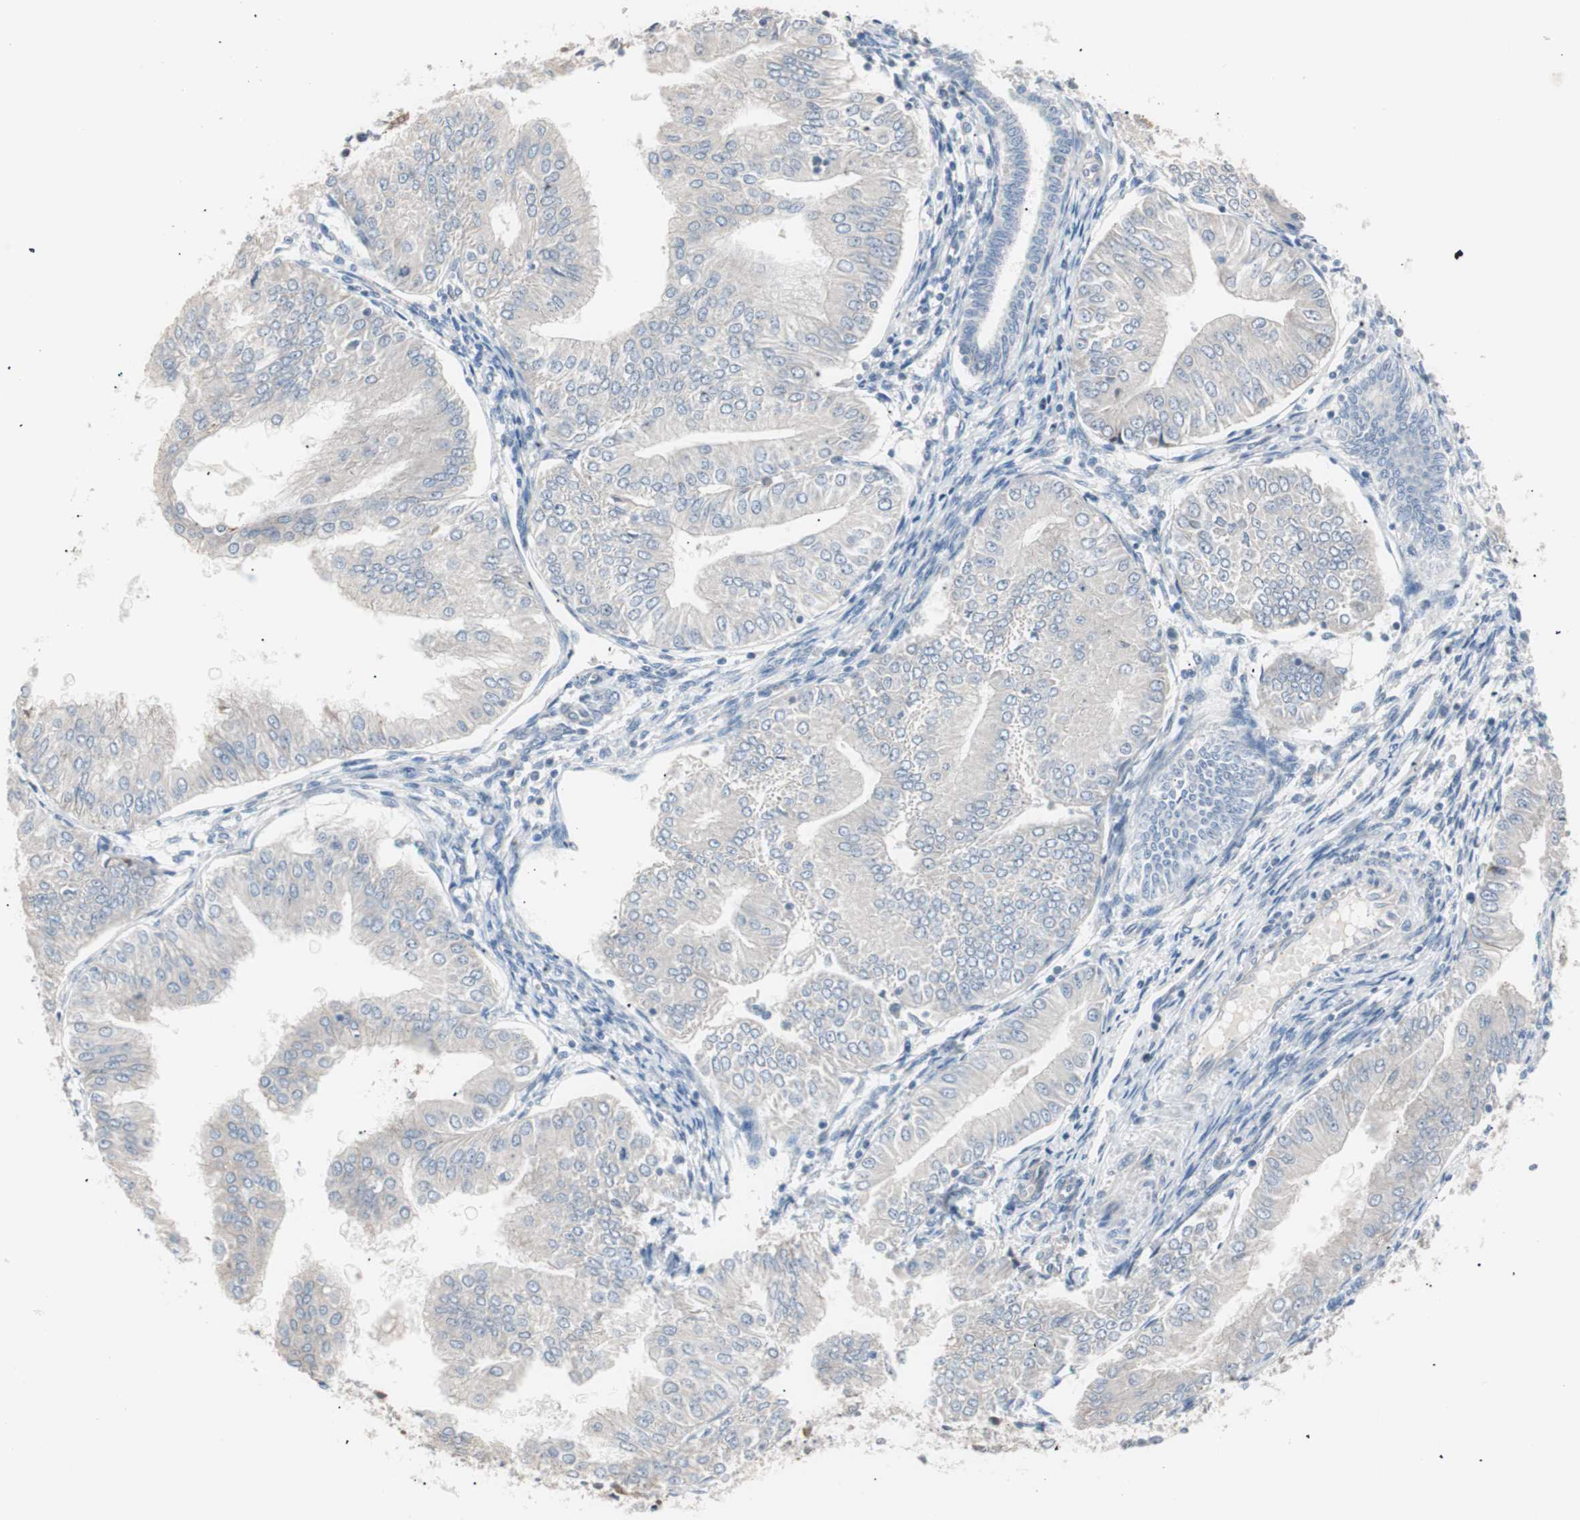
{"staining": {"intensity": "negative", "quantity": "none", "location": "none"}, "tissue": "endometrial cancer", "cell_type": "Tumor cells", "image_type": "cancer", "snomed": [{"axis": "morphology", "description": "Adenocarcinoma, NOS"}, {"axis": "topography", "description": "Endometrium"}], "caption": "Immunohistochemical staining of human endometrial adenocarcinoma displays no significant expression in tumor cells.", "gene": "SMG1", "patient": {"sex": "female", "age": 53}}